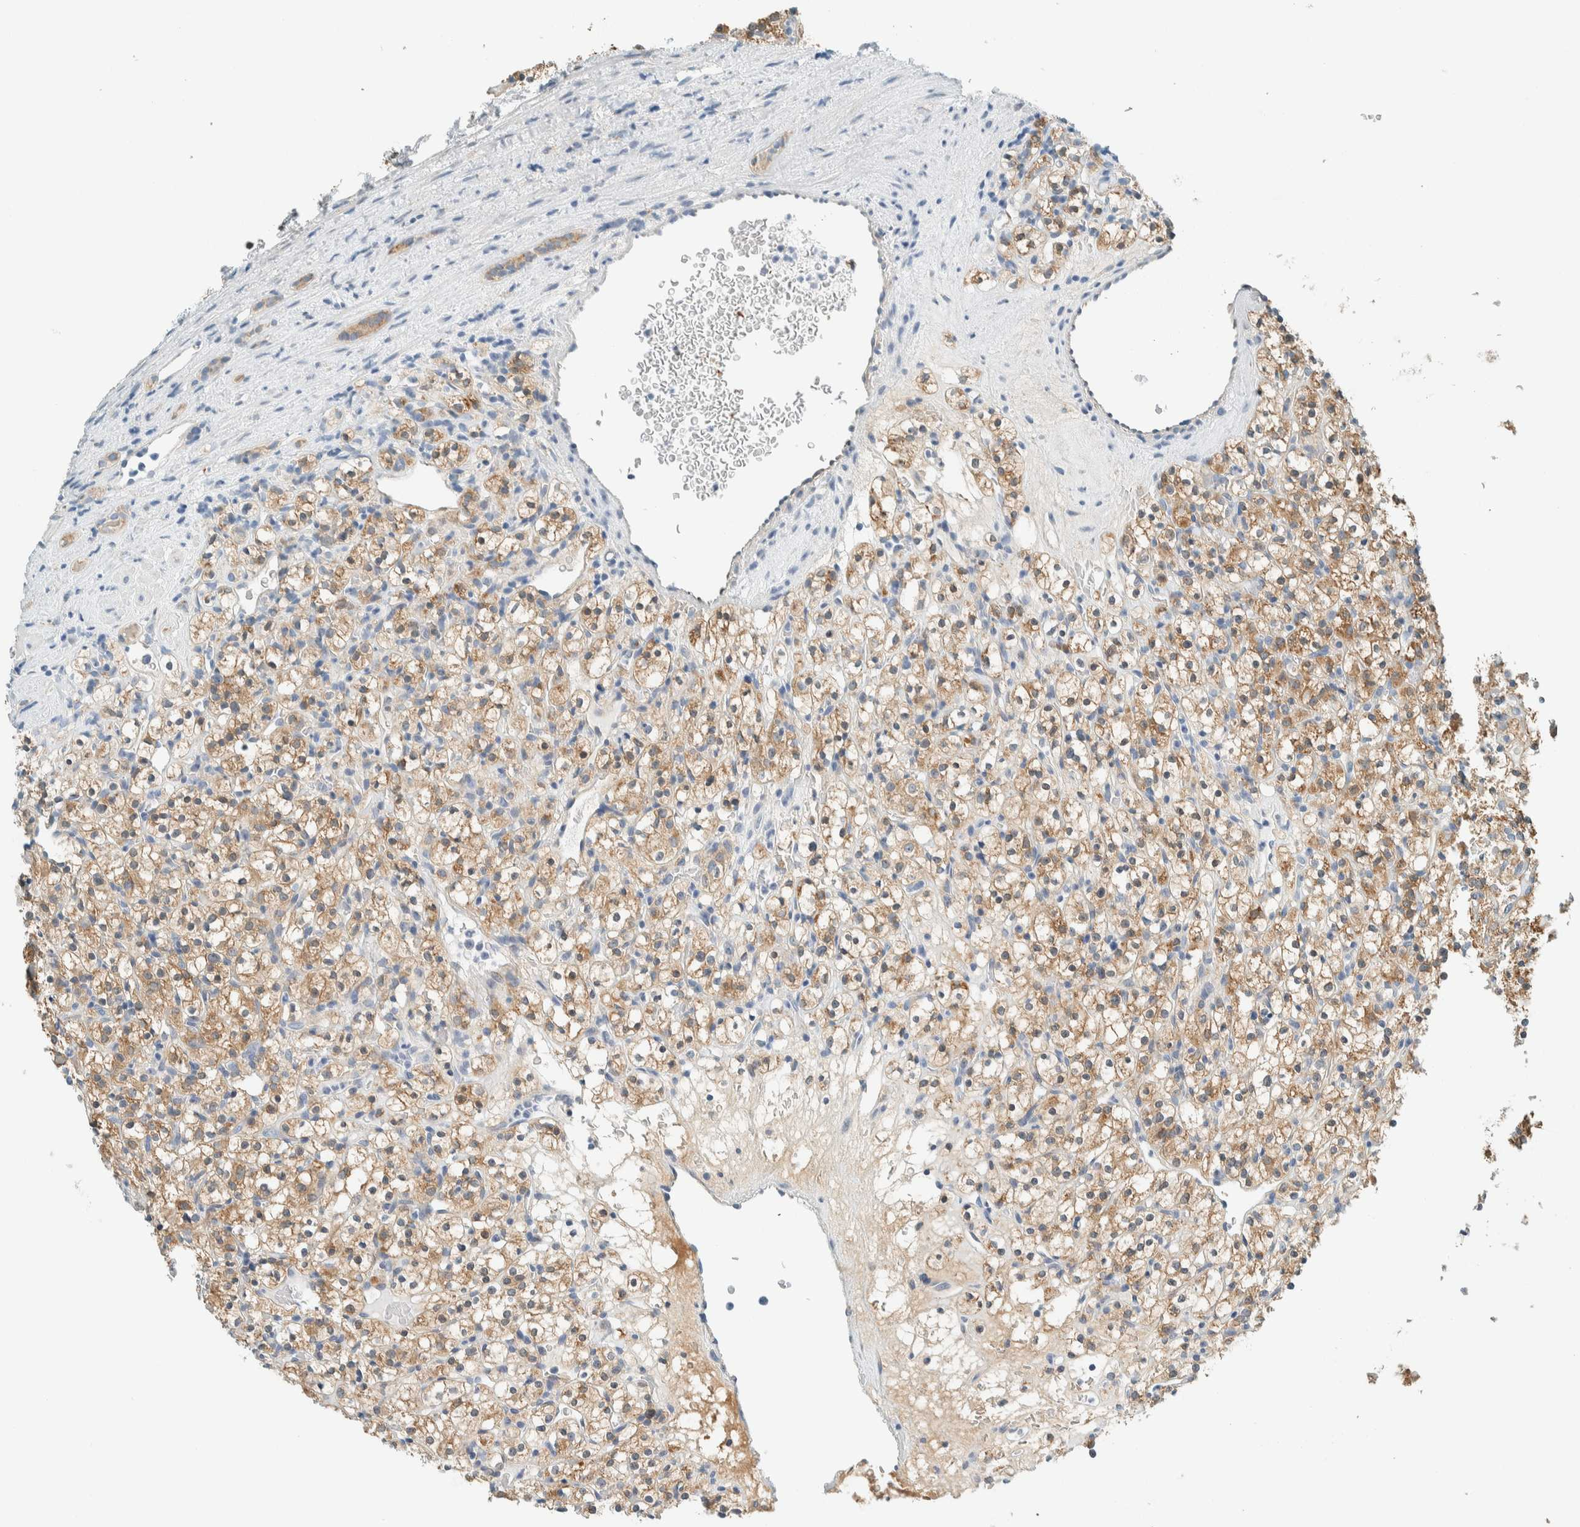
{"staining": {"intensity": "moderate", "quantity": ">75%", "location": "cytoplasmic/membranous"}, "tissue": "renal cancer", "cell_type": "Tumor cells", "image_type": "cancer", "snomed": [{"axis": "morphology", "description": "Normal tissue, NOS"}, {"axis": "morphology", "description": "Adenocarcinoma, NOS"}, {"axis": "topography", "description": "Kidney"}], "caption": "High-power microscopy captured an immunohistochemistry image of adenocarcinoma (renal), revealing moderate cytoplasmic/membranous expression in about >75% of tumor cells. (DAB (3,3'-diaminobenzidine) IHC with brightfield microscopy, high magnification).", "gene": "ALDH7A1", "patient": {"sex": "female", "age": 72}}